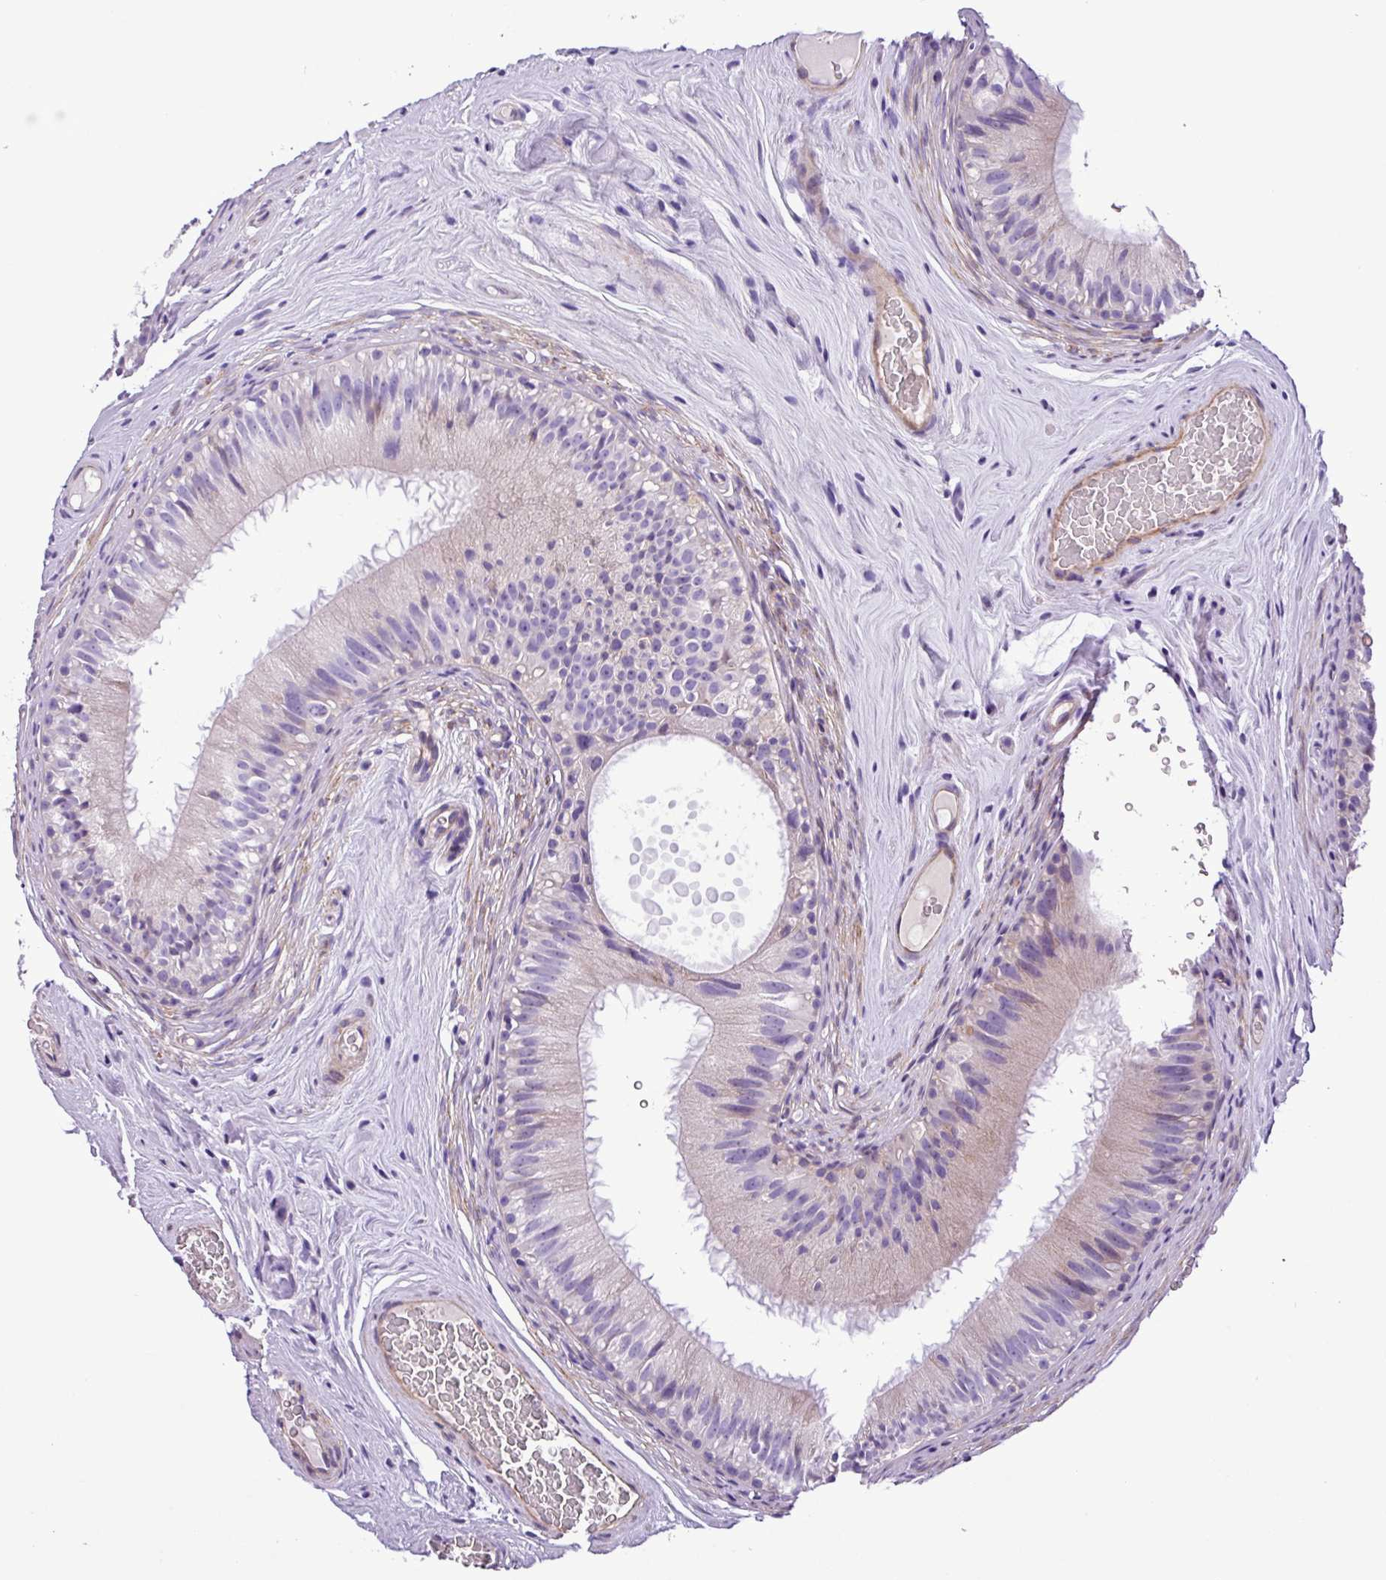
{"staining": {"intensity": "weak", "quantity": "<25%", "location": "cytoplasmic/membranous"}, "tissue": "epididymis", "cell_type": "Glandular cells", "image_type": "normal", "snomed": [{"axis": "morphology", "description": "Normal tissue, NOS"}, {"axis": "topography", "description": "Epididymis"}], "caption": "An immunohistochemistry histopathology image of normal epididymis is shown. There is no staining in glandular cells of epididymis. (DAB (3,3'-diaminobenzidine) immunohistochemistry (IHC), high magnification).", "gene": "C11orf91", "patient": {"sex": "male", "age": 45}}